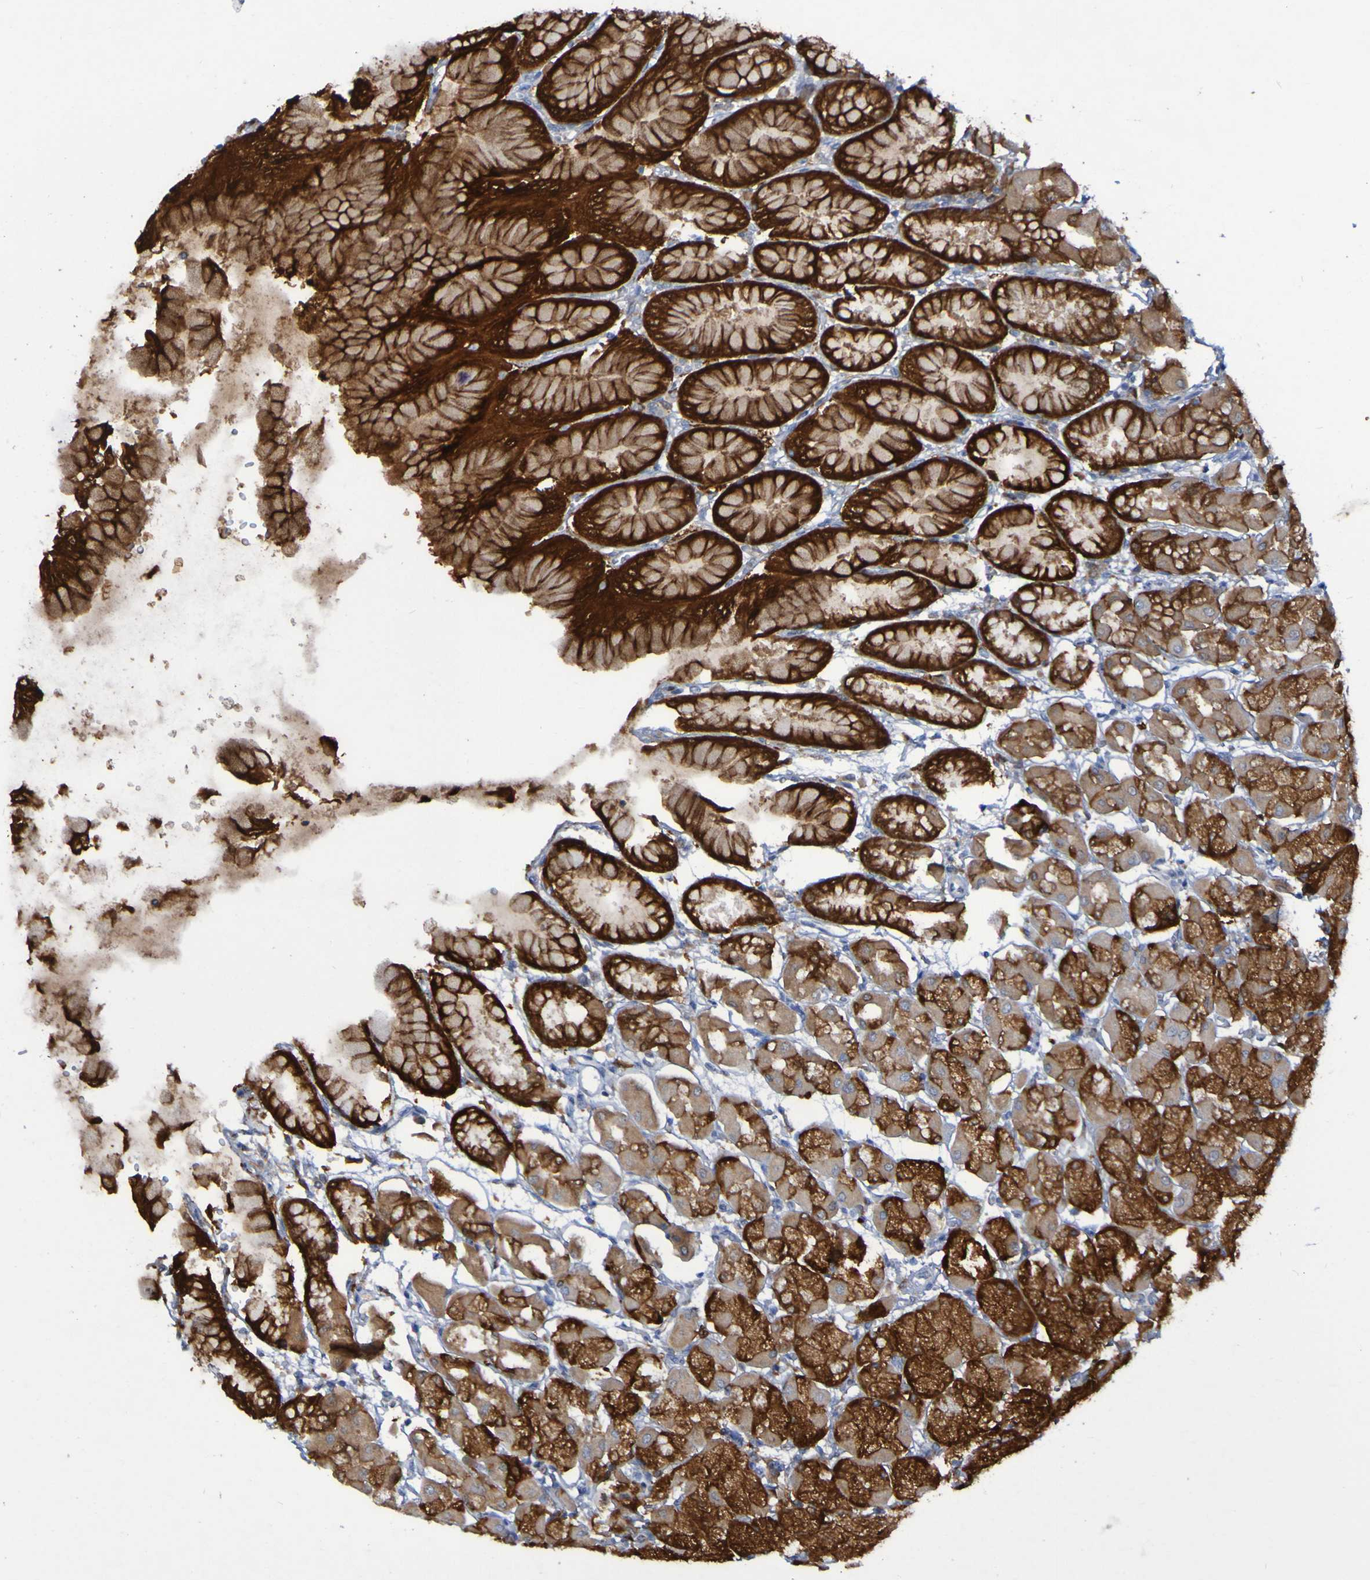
{"staining": {"intensity": "strong", "quantity": ">75%", "location": "cytoplasmic/membranous"}, "tissue": "stomach", "cell_type": "Glandular cells", "image_type": "normal", "snomed": [{"axis": "morphology", "description": "Normal tissue, NOS"}, {"axis": "topography", "description": "Stomach, upper"}], "caption": "Protein analysis of normal stomach exhibits strong cytoplasmic/membranous positivity in approximately >75% of glandular cells.", "gene": "MPPE1", "patient": {"sex": "female", "age": 56}}